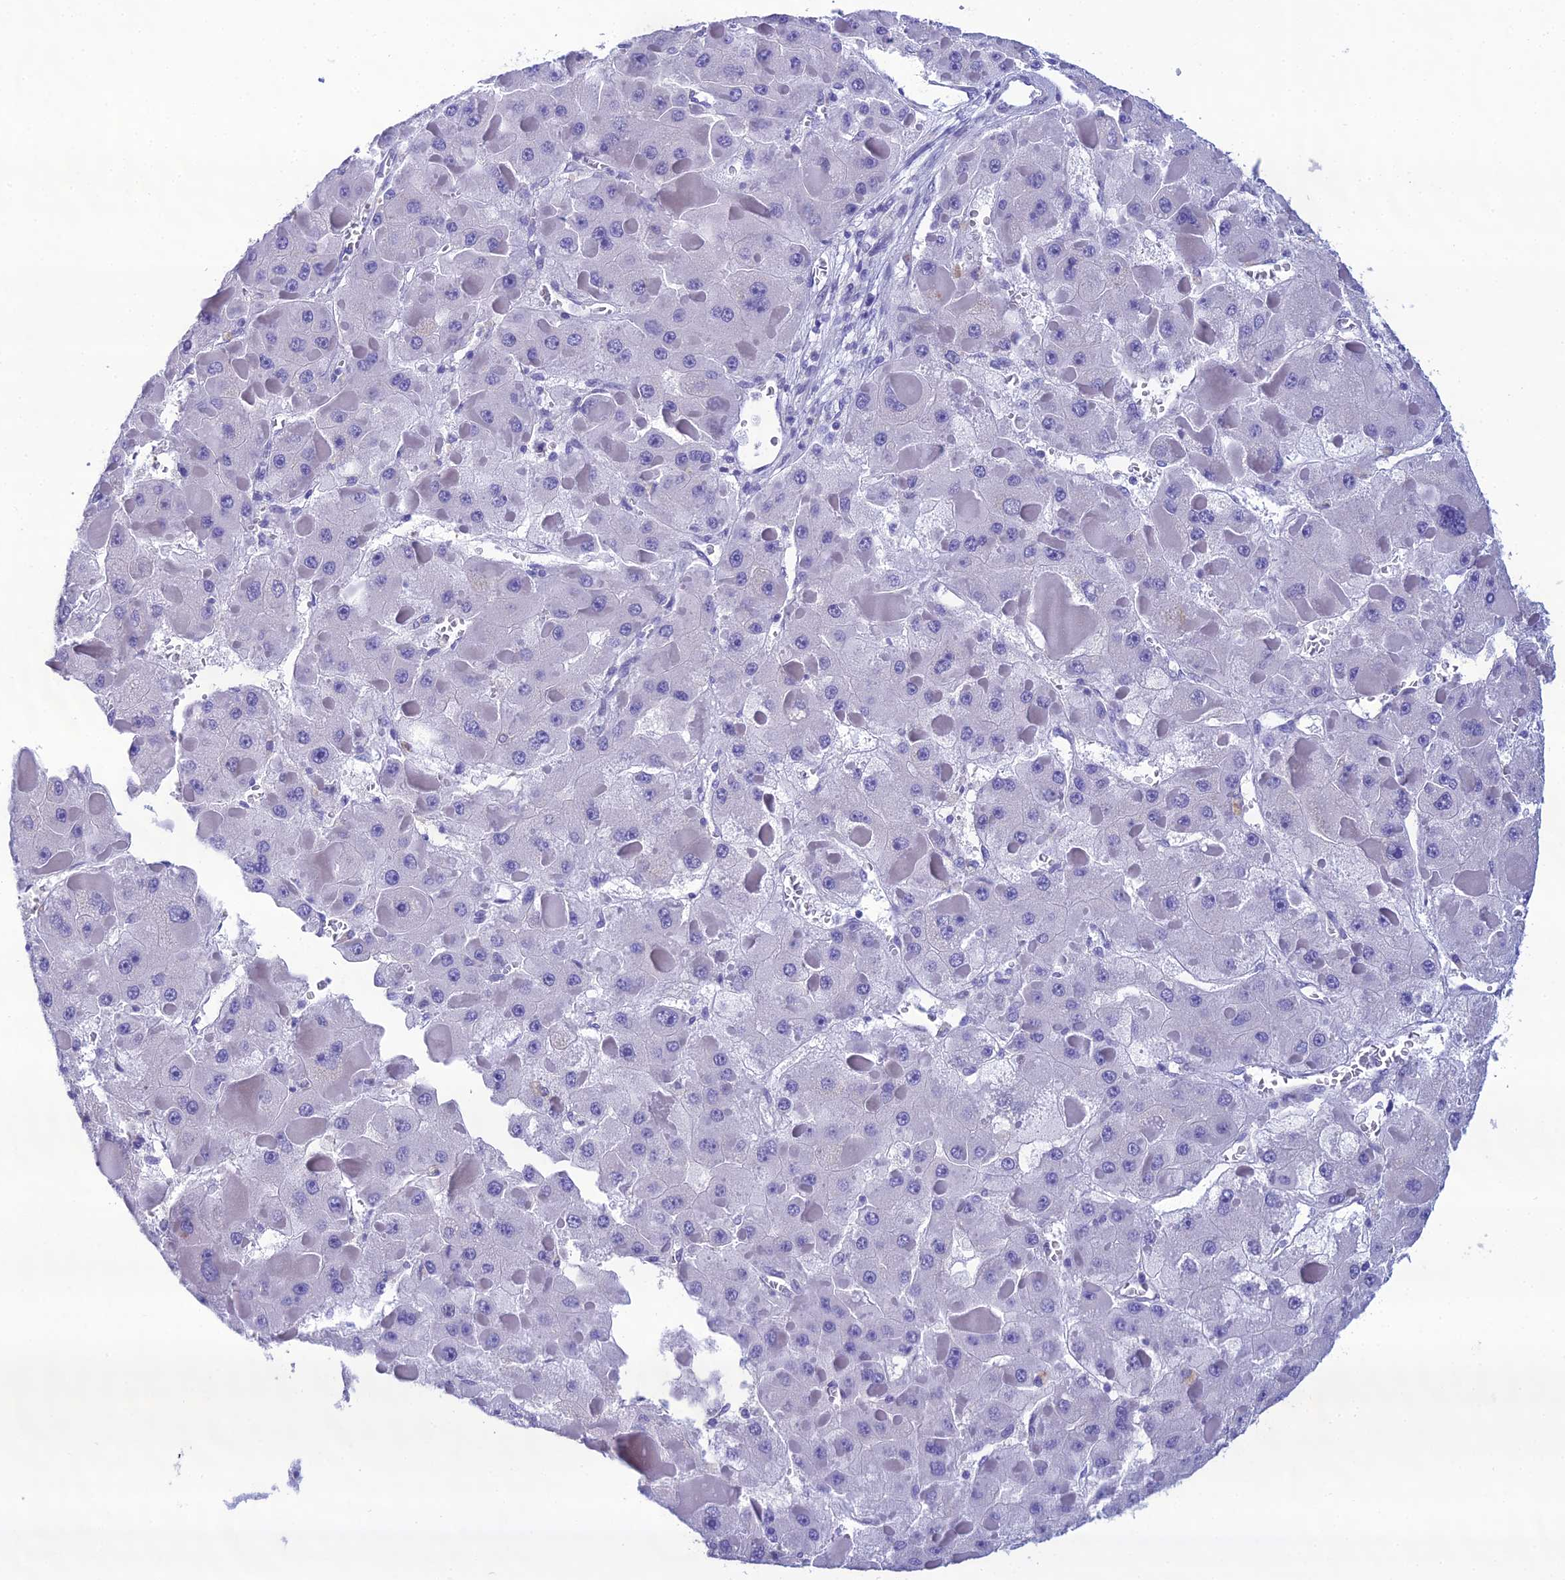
{"staining": {"intensity": "negative", "quantity": "none", "location": "none"}, "tissue": "liver cancer", "cell_type": "Tumor cells", "image_type": "cancer", "snomed": [{"axis": "morphology", "description": "Carcinoma, Hepatocellular, NOS"}, {"axis": "topography", "description": "Liver"}], "caption": "High power microscopy histopathology image of an immunohistochemistry (IHC) histopathology image of liver hepatocellular carcinoma, revealing no significant staining in tumor cells.", "gene": "CRB2", "patient": {"sex": "female", "age": 73}}